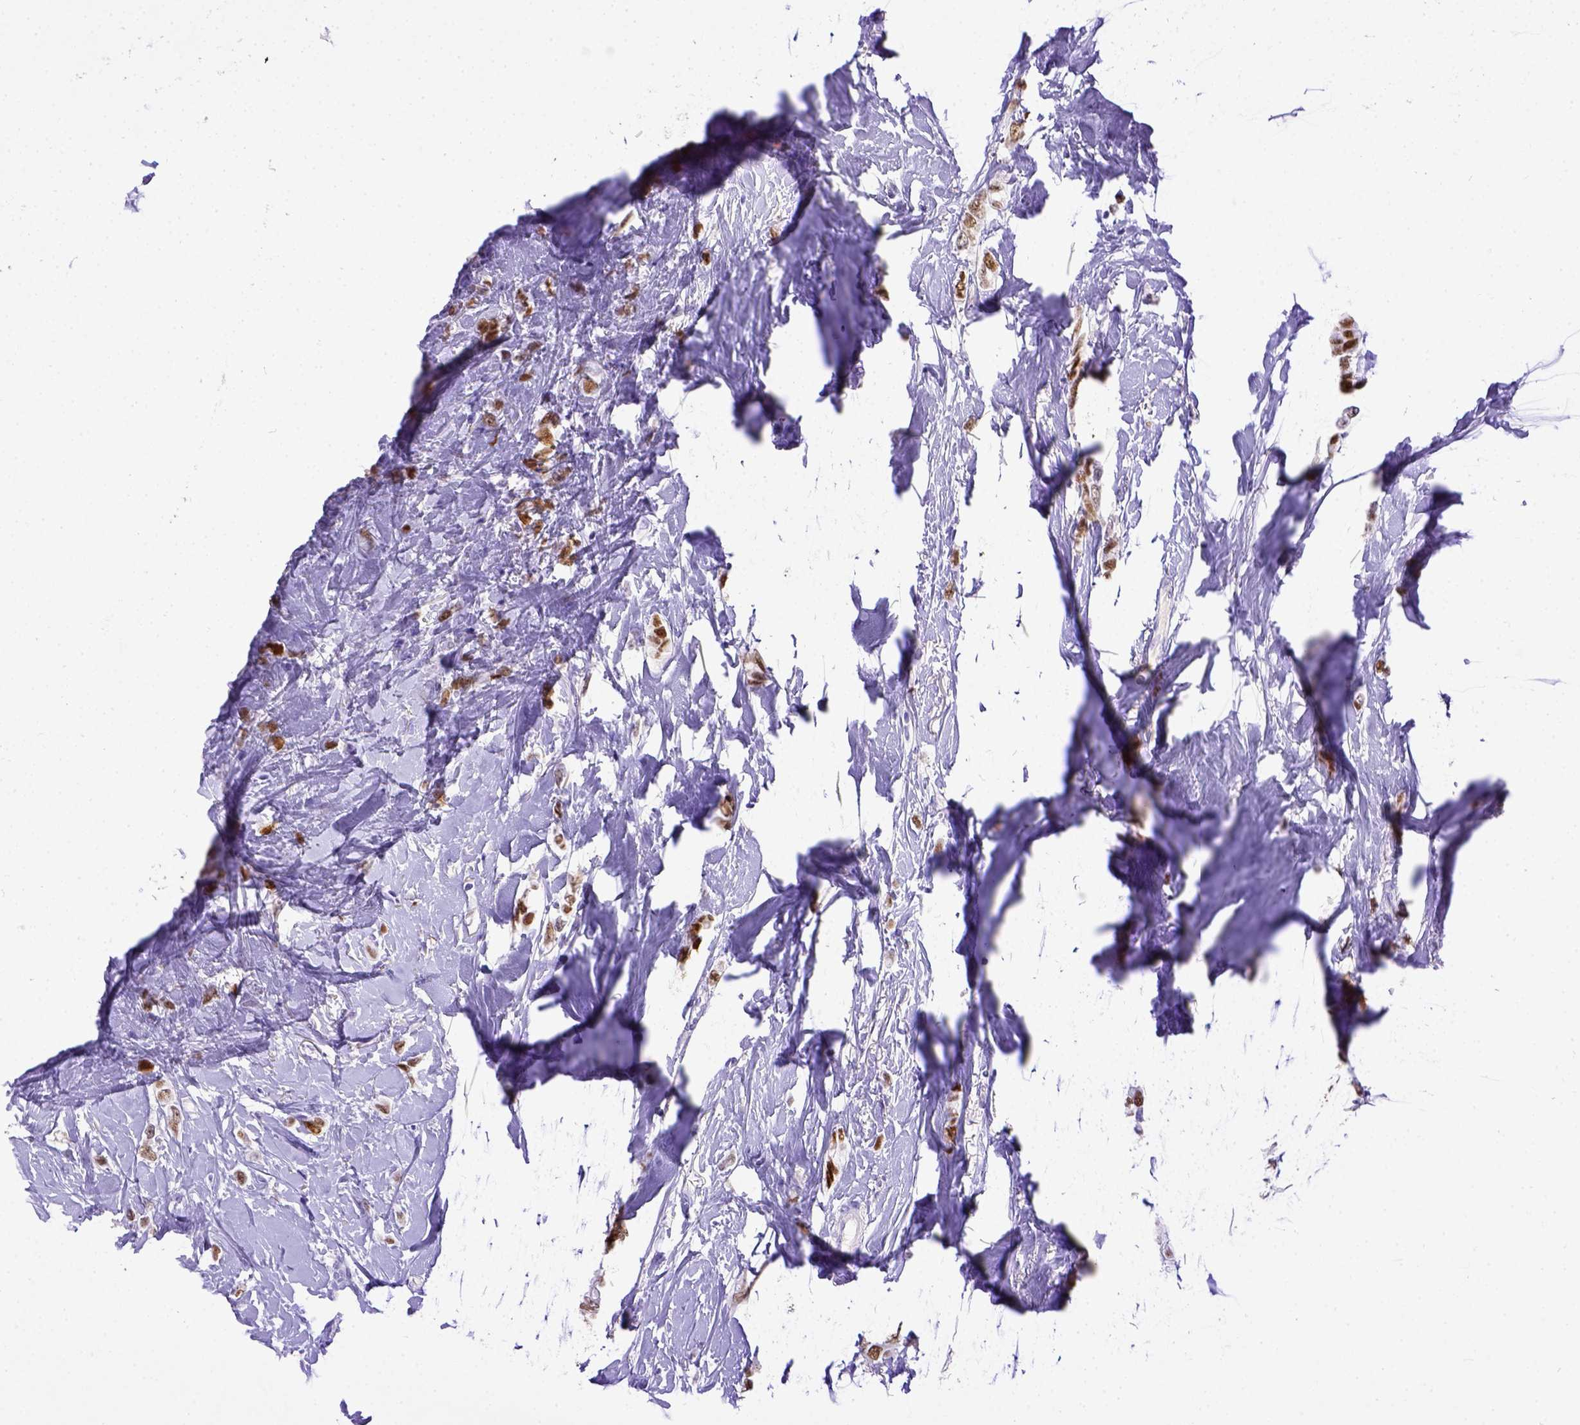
{"staining": {"intensity": "moderate", "quantity": ">75%", "location": "nuclear"}, "tissue": "breast cancer", "cell_type": "Tumor cells", "image_type": "cancer", "snomed": [{"axis": "morphology", "description": "Lobular carcinoma"}, {"axis": "topography", "description": "Breast"}], "caption": "This photomicrograph demonstrates IHC staining of human breast cancer (lobular carcinoma), with medium moderate nuclear expression in about >75% of tumor cells.", "gene": "ESR1", "patient": {"sex": "female", "age": 66}}